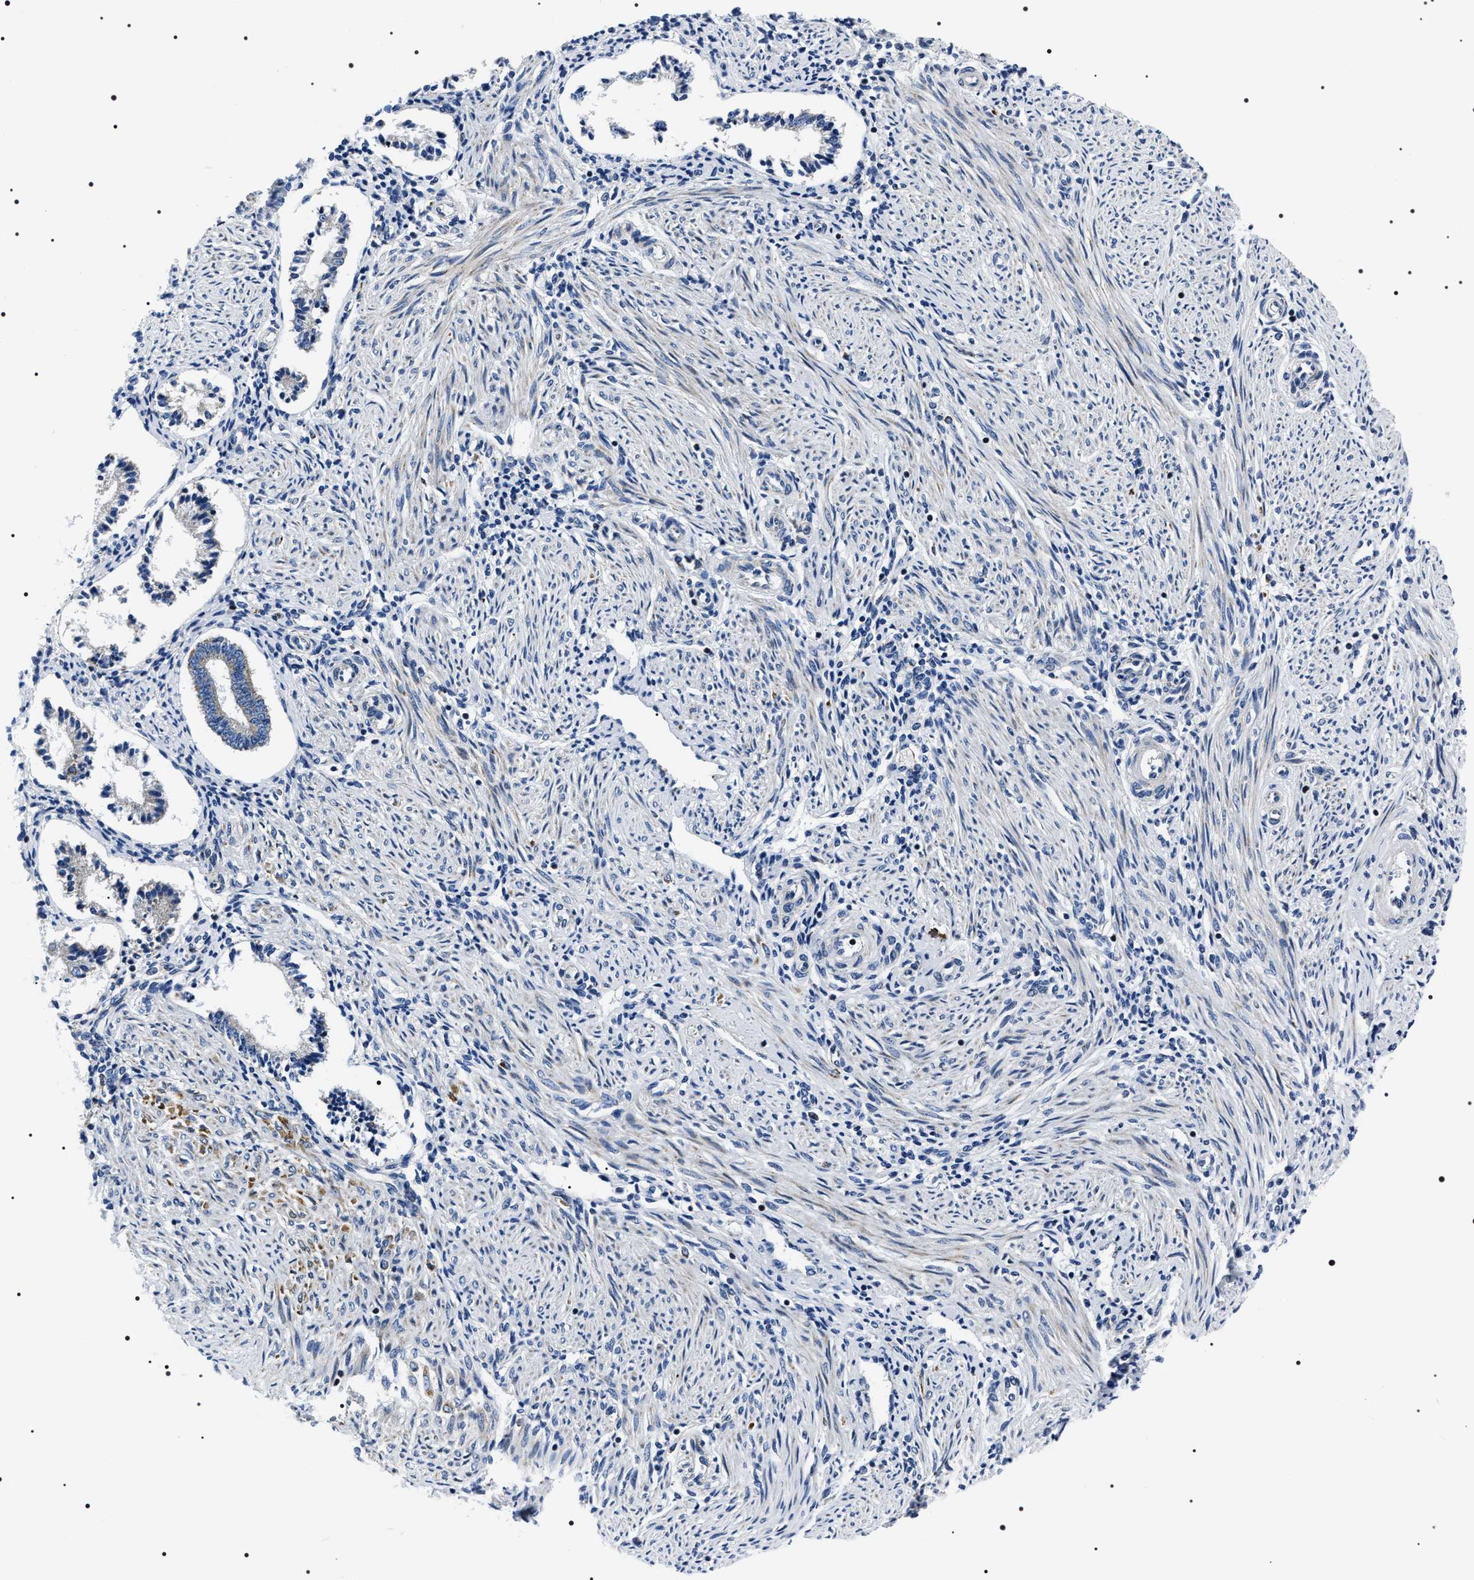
{"staining": {"intensity": "negative", "quantity": "none", "location": "none"}, "tissue": "endometrium", "cell_type": "Cells in endometrial stroma", "image_type": "normal", "snomed": [{"axis": "morphology", "description": "Normal tissue, NOS"}, {"axis": "topography", "description": "Endometrium"}], "caption": "Immunohistochemistry micrograph of normal endometrium: endometrium stained with DAB (3,3'-diaminobenzidine) shows no significant protein staining in cells in endometrial stroma. (DAB immunohistochemistry with hematoxylin counter stain).", "gene": "NTMT1", "patient": {"sex": "female", "age": 42}}